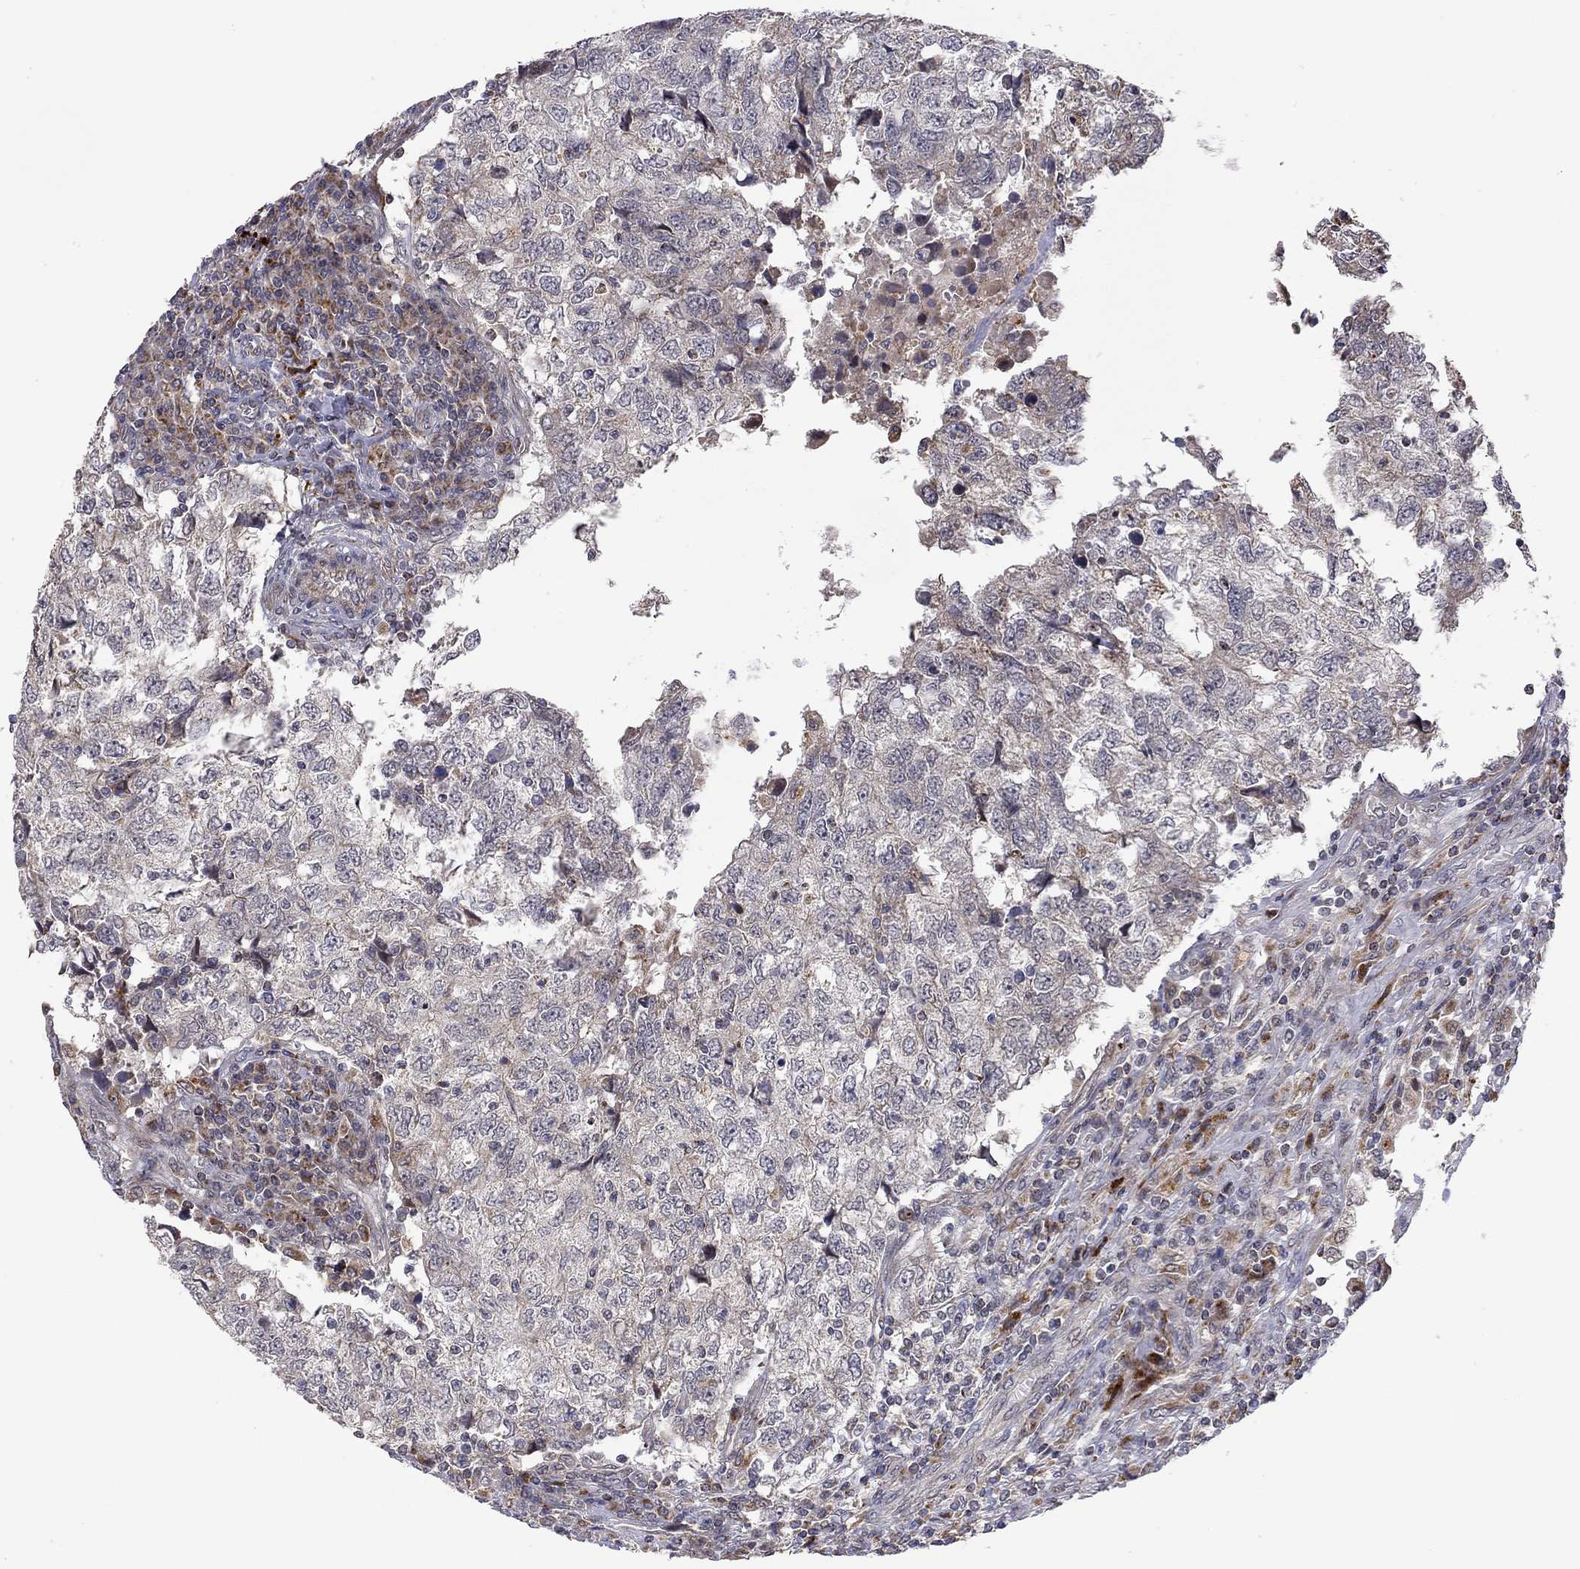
{"staining": {"intensity": "weak", "quantity": "25%-75%", "location": "cytoplasmic/membranous"}, "tissue": "breast cancer", "cell_type": "Tumor cells", "image_type": "cancer", "snomed": [{"axis": "morphology", "description": "Duct carcinoma"}, {"axis": "topography", "description": "Breast"}], "caption": "Tumor cells demonstrate low levels of weak cytoplasmic/membranous expression in approximately 25%-75% of cells in invasive ductal carcinoma (breast).", "gene": "IDS", "patient": {"sex": "female", "age": 30}}